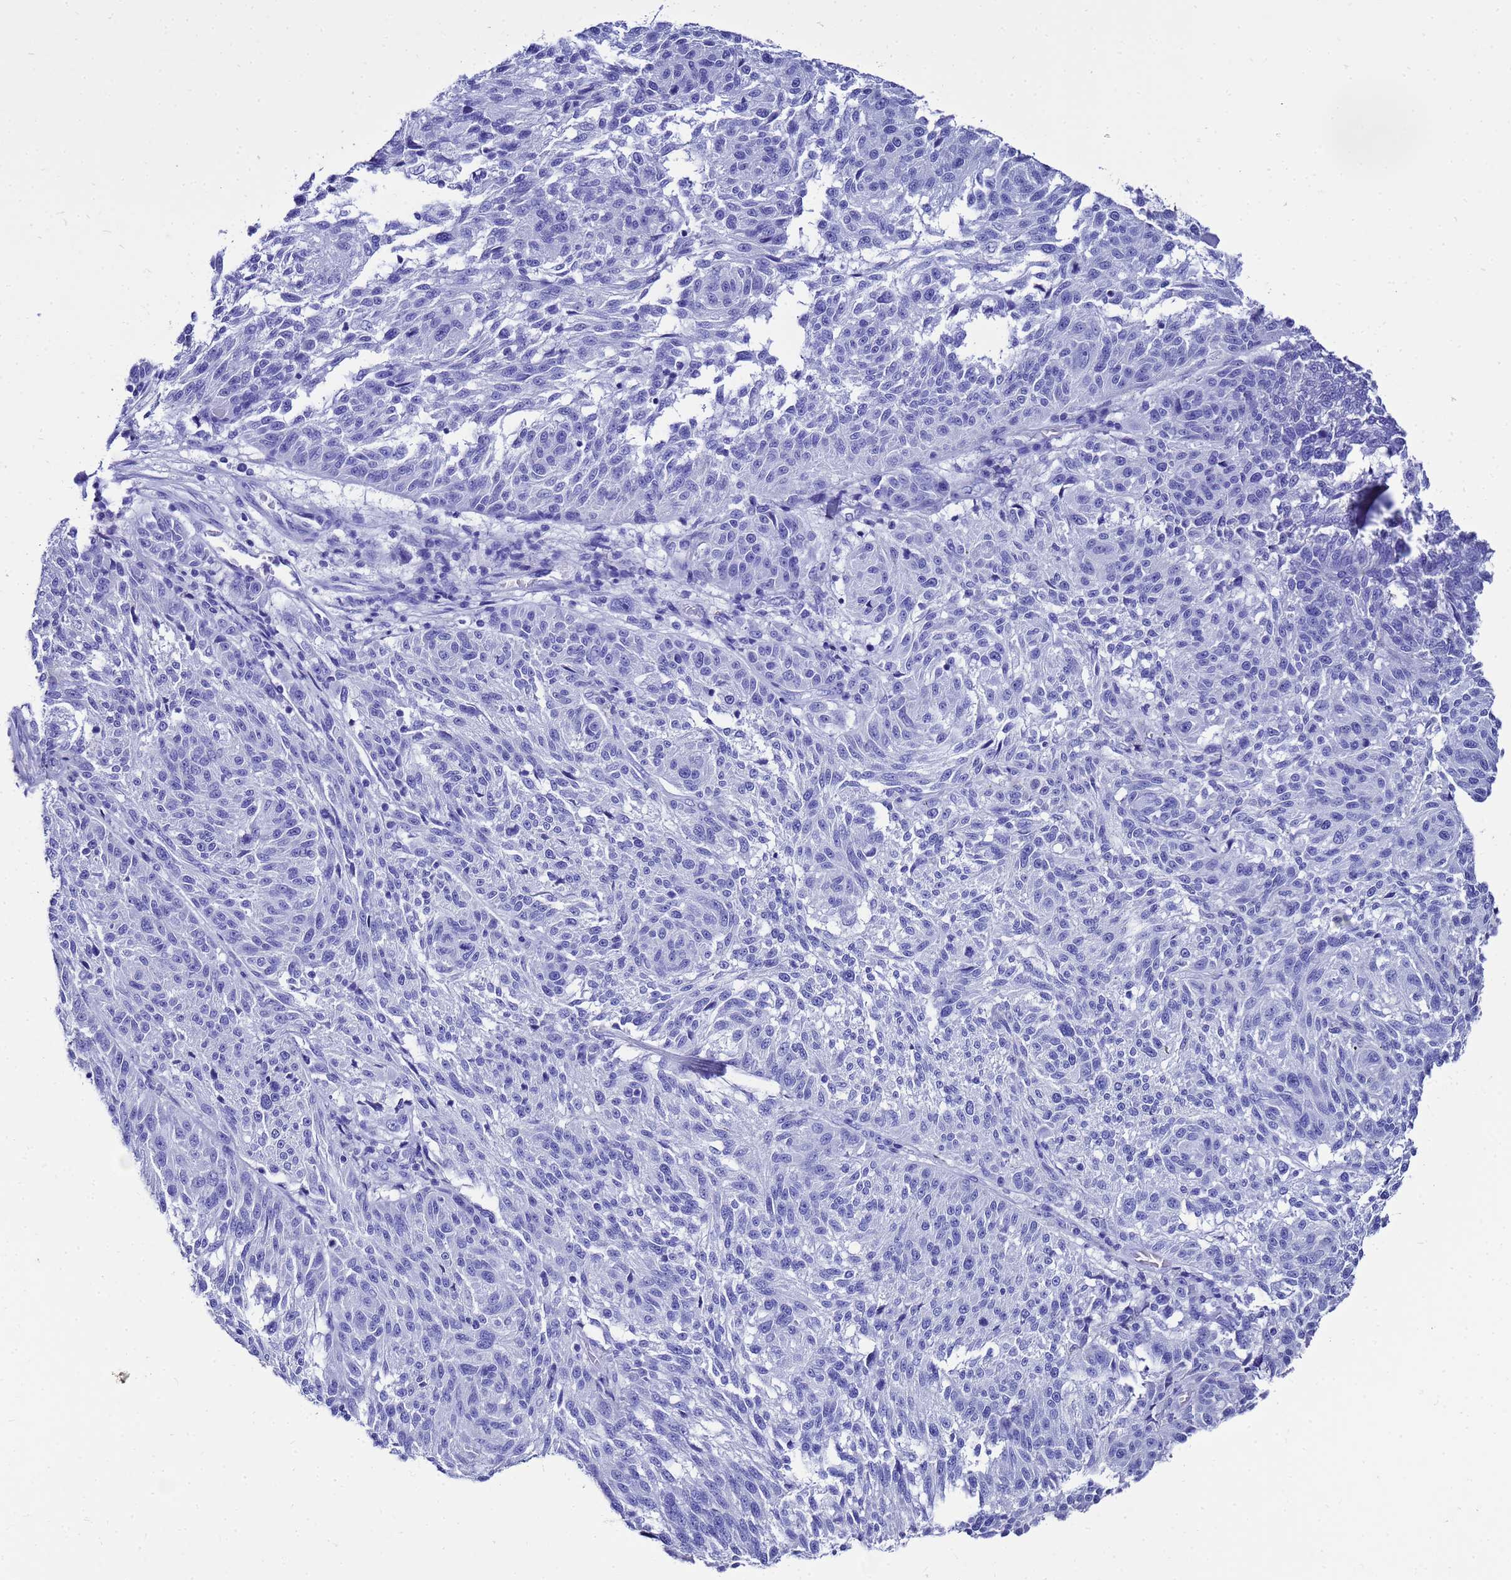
{"staining": {"intensity": "negative", "quantity": "none", "location": "none"}, "tissue": "melanoma", "cell_type": "Tumor cells", "image_type": "cancer", "snomed": [{"axis": "morphology", "description": "Malignant melanoma, NOS"}, {"axis": "topography", "description": "Skin"}], "caption": "Melanoma was stained to show a protein in brown. There is no significant staining in tumor cells.", "gene": "LIPF", "patient": {"sex": "male", "age": 53}}